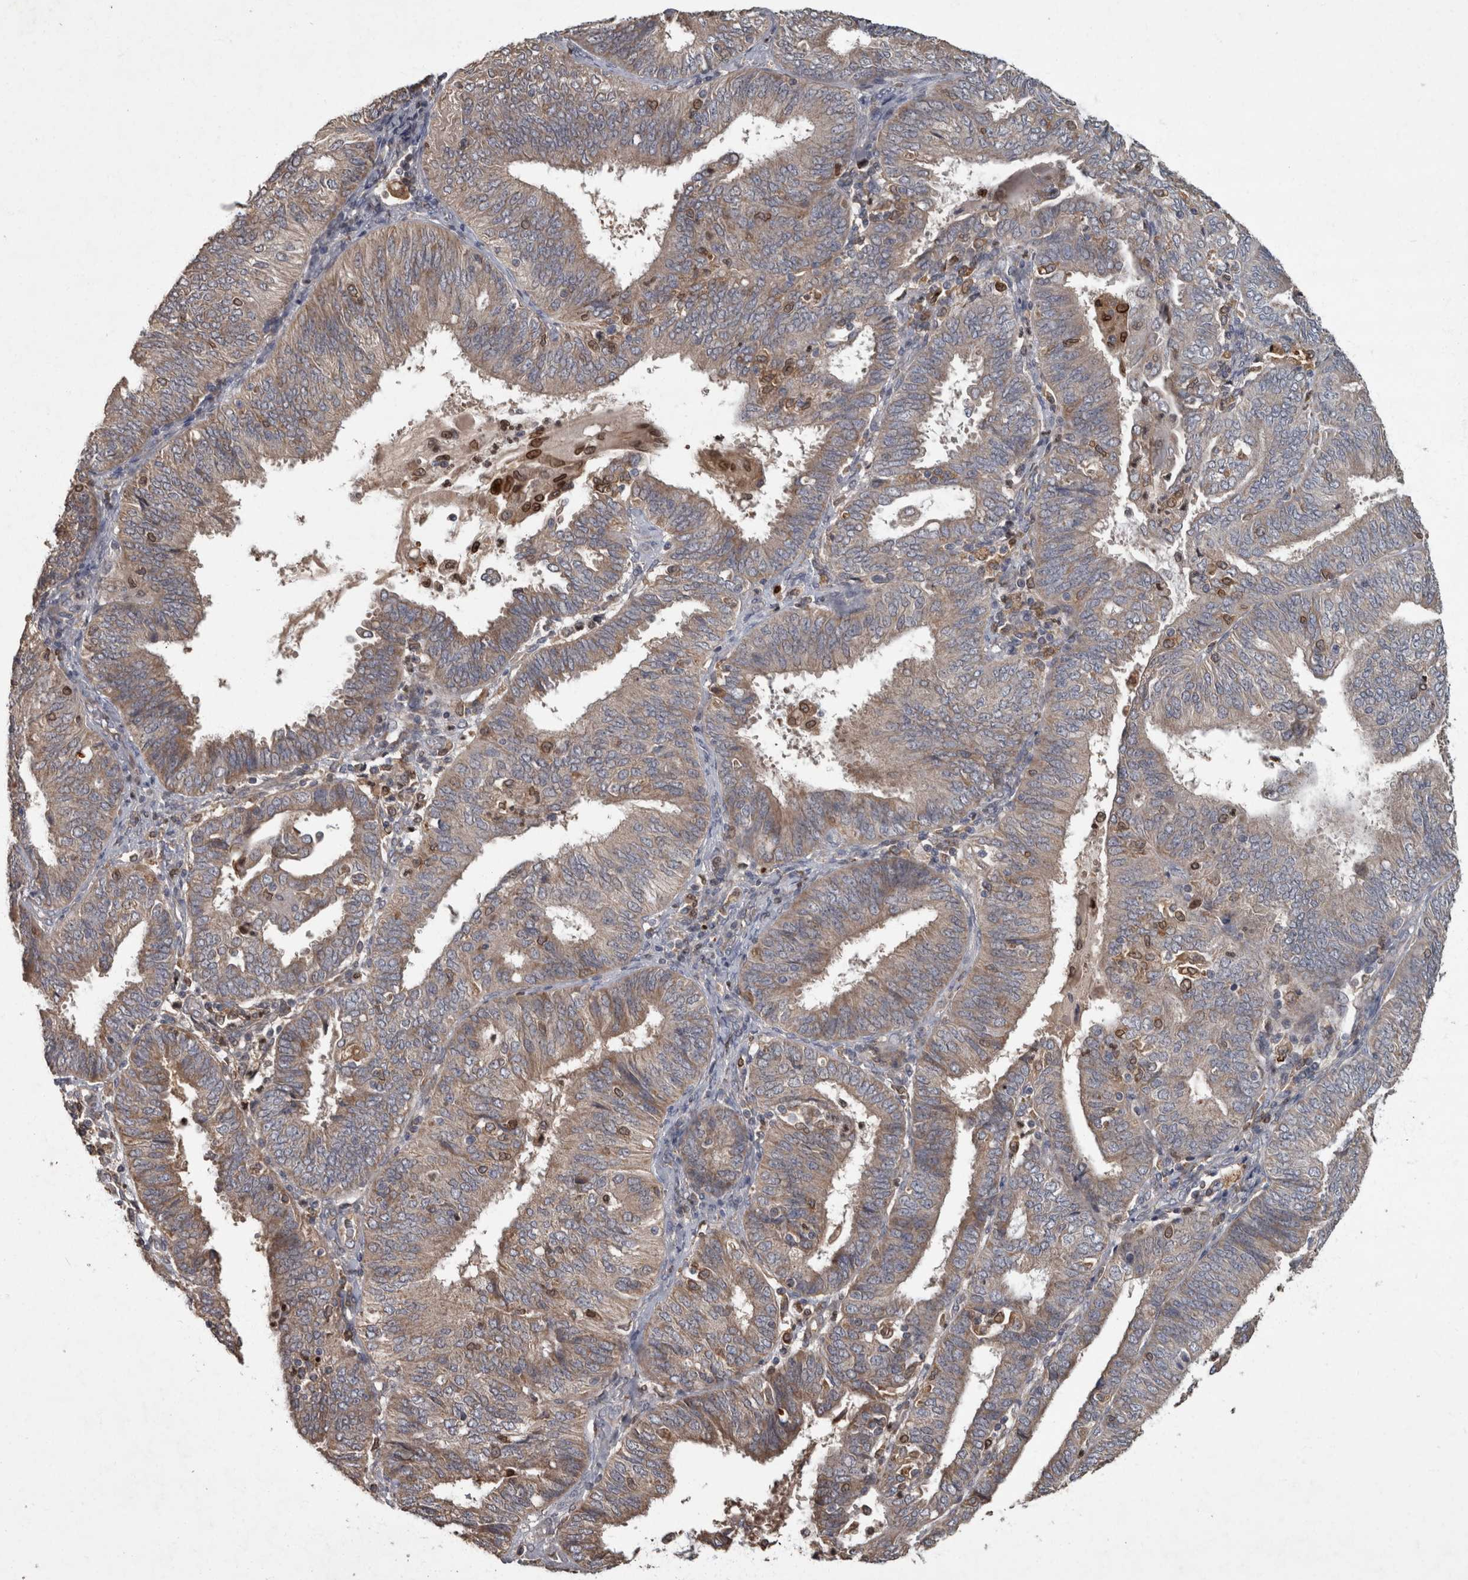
{"staining": {"intensity": "weak", "quantity": "25%-75%", "location": "cytoplasmic/membranous"}, "tissue": "endometrial cancer", "cell_type": "Tumor cells", "image_type": "cancer", "snomed": [{"axis": "morphology", "description": "Adenocarcinoma, NOS"}, {"axis": "topography", "description": "Endometrium"}], "caption": "Weak cytoplasmic/membranous protein positivity is identified in about 25%-75% of tumor cells in adenocarcinoma (endometrial). Using DAB (brown) and hematoxylin (blue) stains, captured at high magnification using brightfield microscopy.", "gene": "PPP1R3C", "patient": {"sex": "female", "age": 58}}